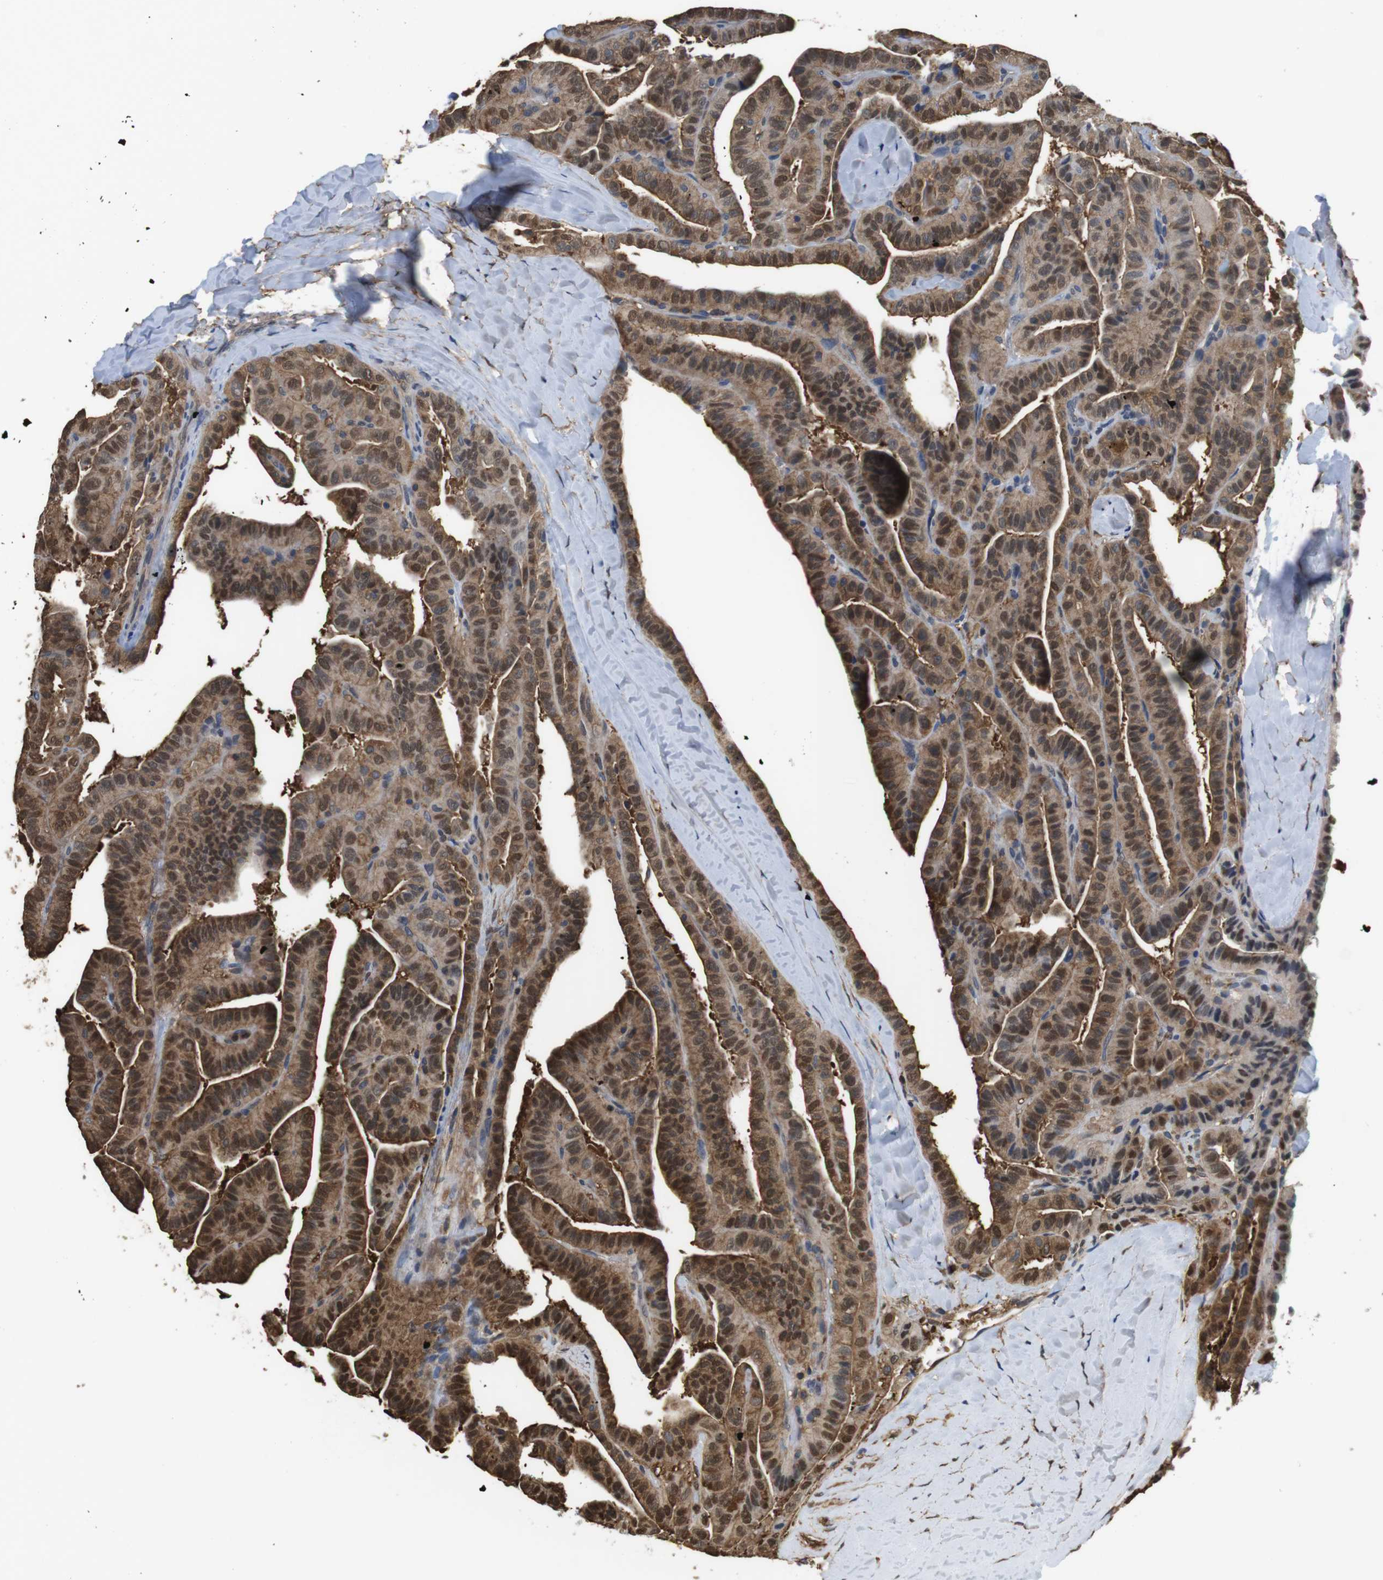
{"staining": {"intensity": "moderate", "quantity": ">75%", "location": "cytoplasmic/membranous,nuclear"}, "tissue": "thyroid cancer", "cell_type": "Tumor cells", "image_type": "cancer", "snomed": [{"axis": "morphology", "description": "Papillary adenocarcinoma, NOS"}, {"axis": "topography", "description": "Thyroid gland"}], "caption": "This micrograph demonstrates immunohistochemistry (IHC) staining of thyroid cancer, with medium moderate cytoplasmic/membranous and nuclear staining in approximately >75% of tumor cells.", "gene": "LDHA", "patient": {"sex": "male", "age": 77}}